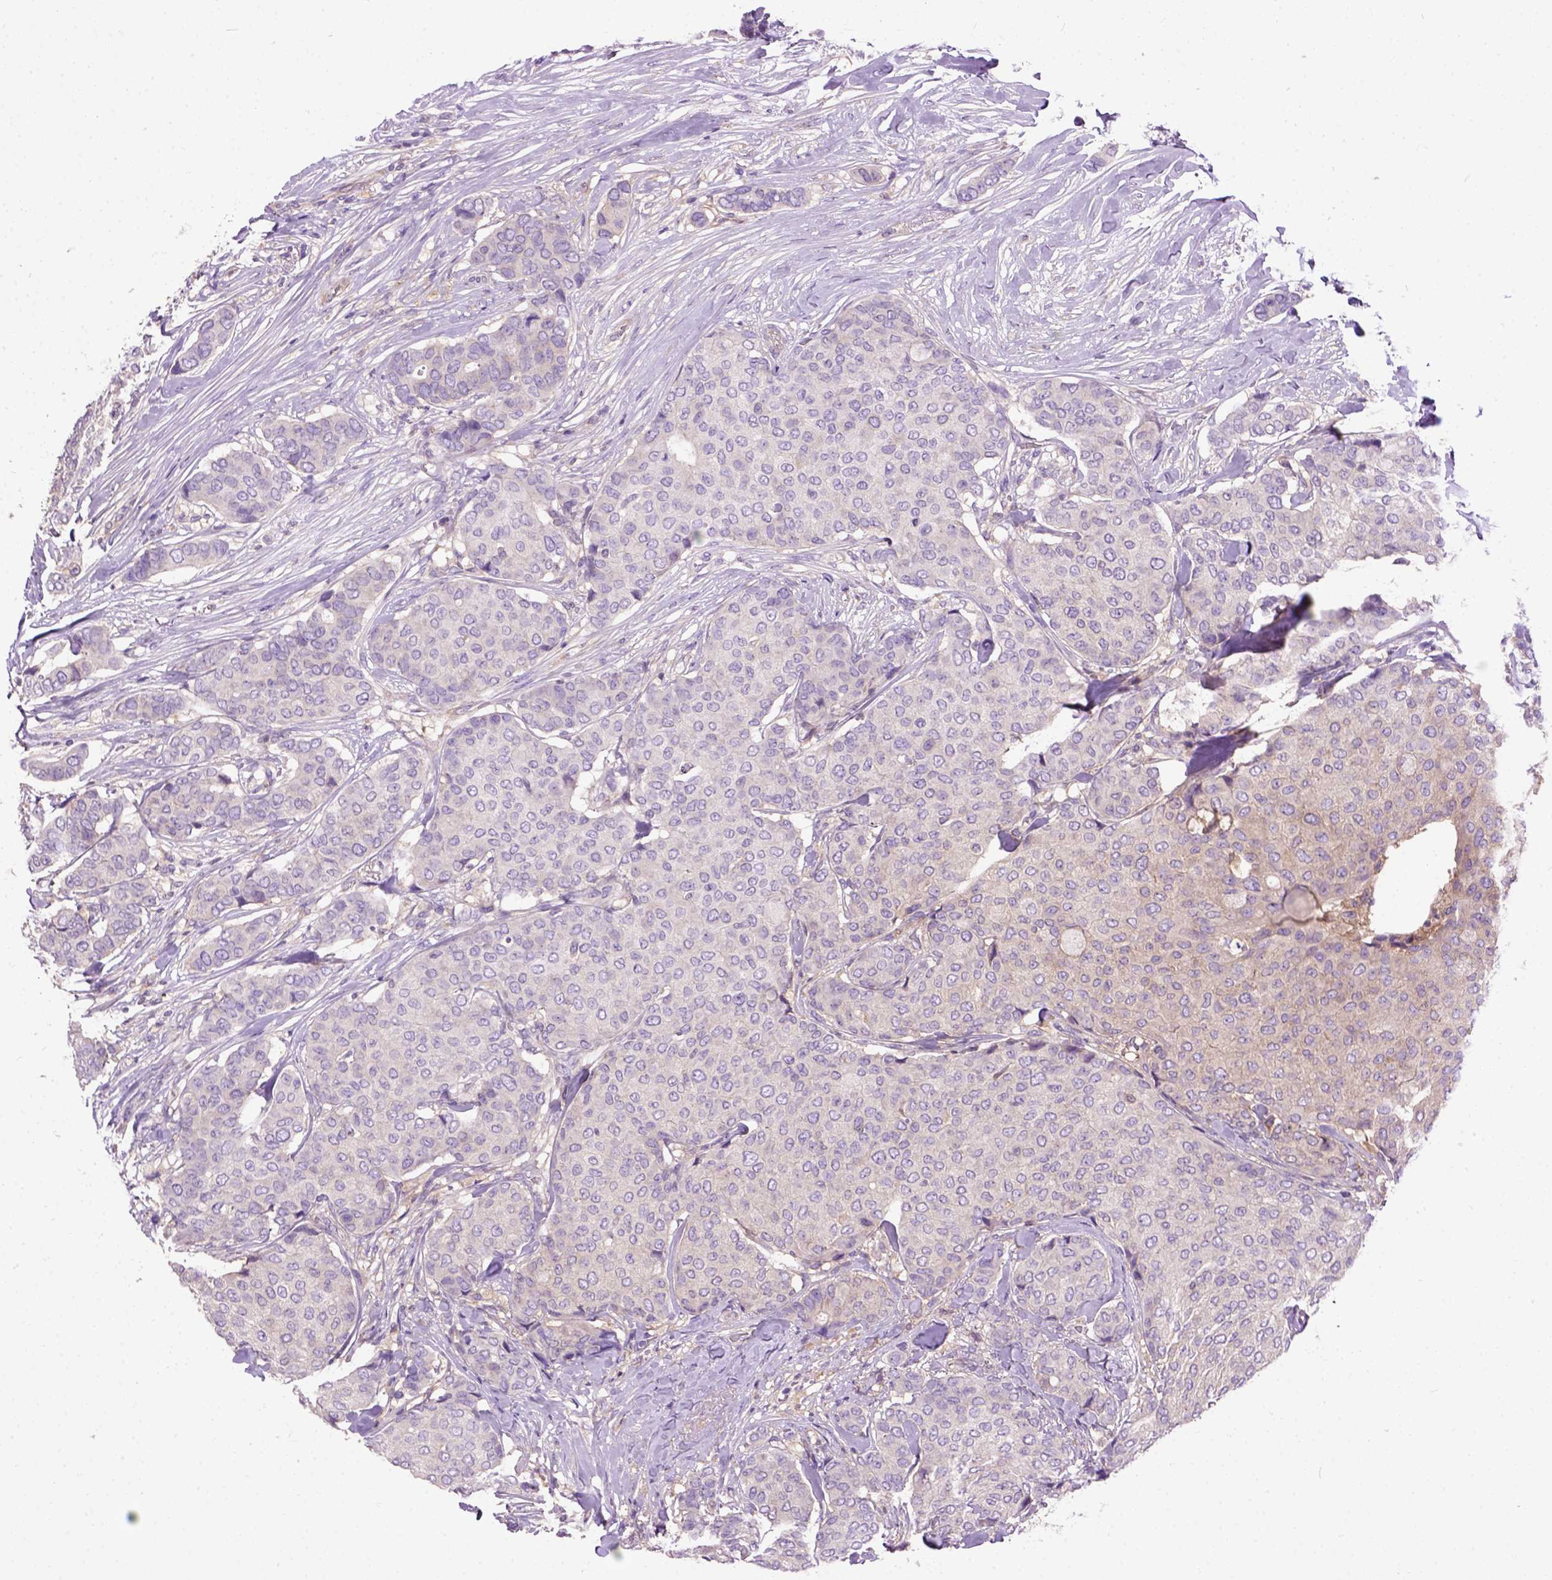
{"staining": {"intensity": "negative", "quantity": "none", "location": "none"}, "tissue": "breast cancer", "cell_type": "Tumor cells", "image_type": "cancer", "snomed": [{"axis": "morphology", "description": "Duct carcinoma"}, {"axis": "topography", "description": "Breast"}], "caption": "The photomicrograph shows no staining of tumor cells in breast infiltrating ductal carcinoma. (Brightfield microscopy of DAB IHC at high magnification).", "gene": "SEMA4F", "patient": {"sex": "female", "age": 75}}